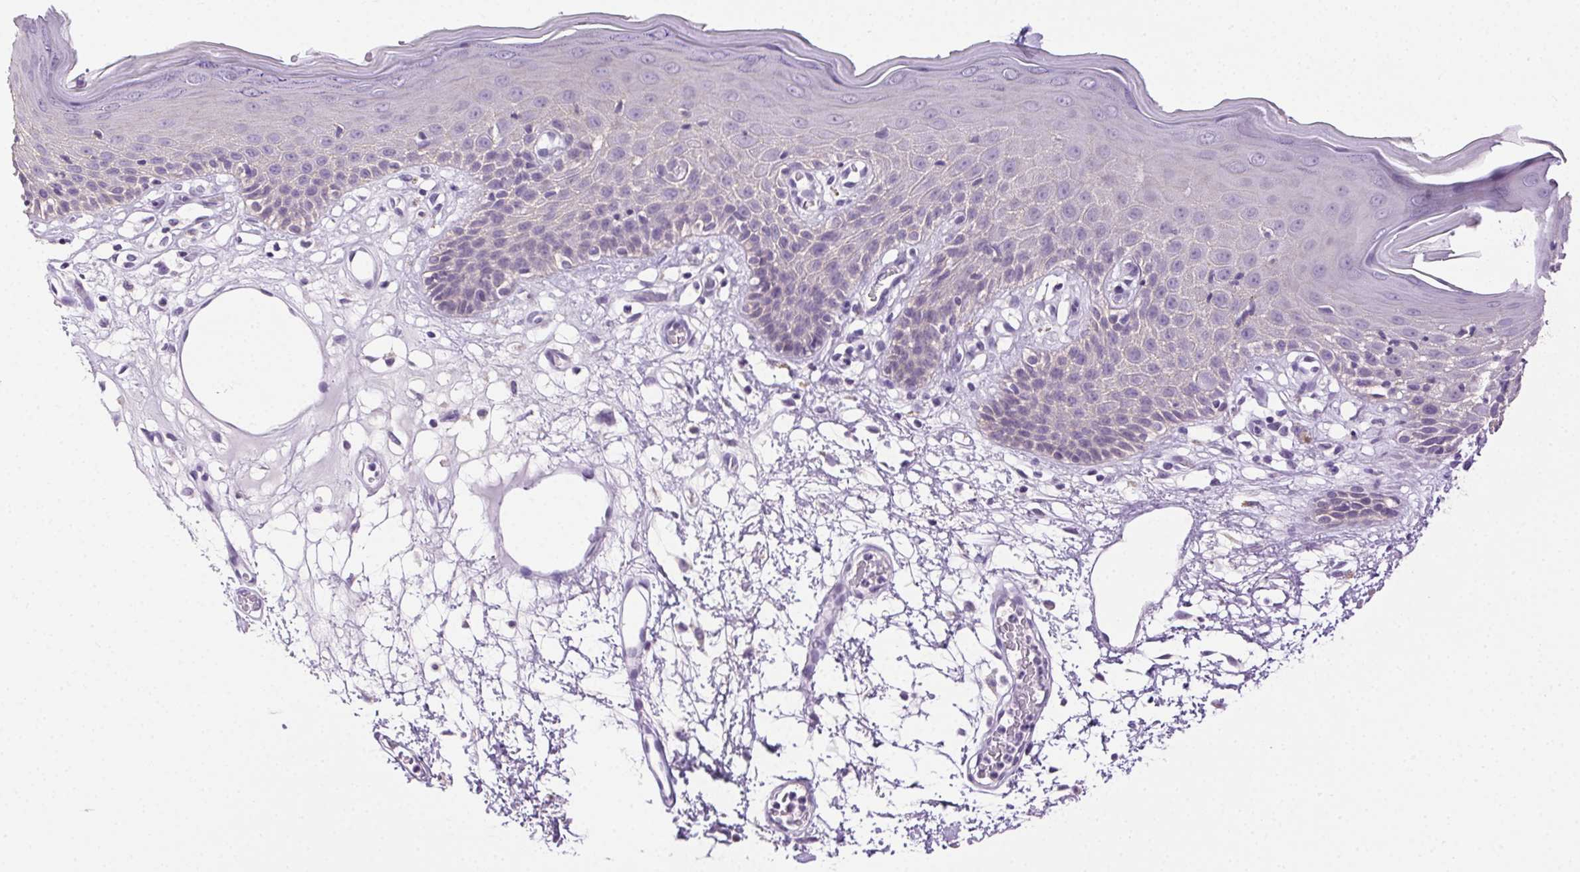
{"staining": {"intensity": "weak", "quantity": "<25%", "location": "cytoplasmic/membranous"}, "tissue": "skin", "cell_type": "Epidermal cells", "image_type": "normal", "snomed": [{"axis": "morphology", "description": "Normal tissue, NOS"}, {"axis": "topography", "description": "Vulva"}], "caption": "Protein analysis of normal skin displays no significant expression in epidermal cells.", "gene": "CLDN10", "patient": {"sex": "female", "age": 68}}